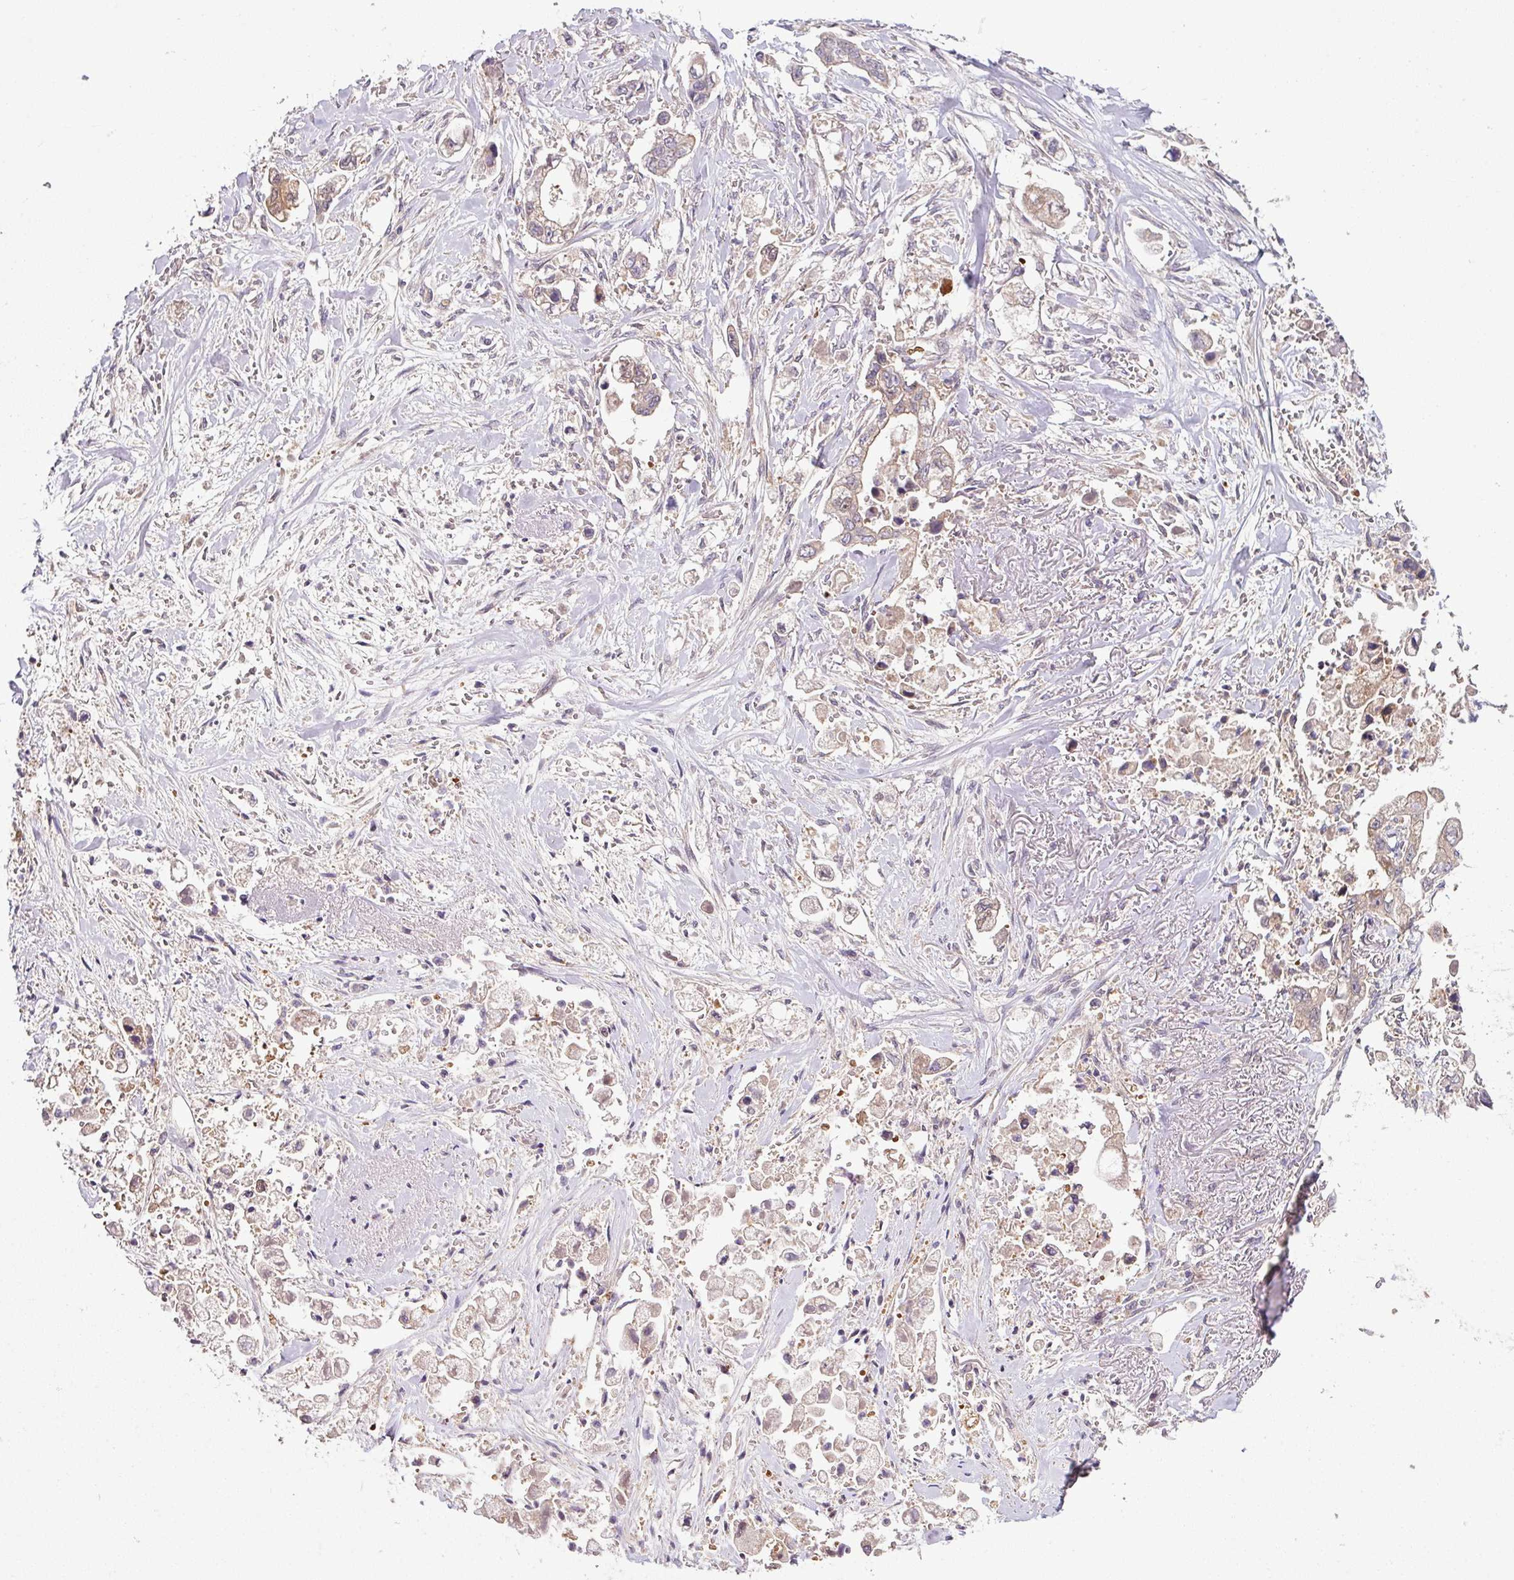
{"staining": {"intensity": "weak", "quantity": "25%-75%", "location": "cytoplasmic/membranous"}, "tissue": "stomach cancer", "cell_type": "Tumor cells", "image_type": "cancer", "snomed": [{"axis": "morphology", "description": "Adenocarcinoma, NOS"}, {"axis": "topography", "description": "Stomach"}], "caption": "Stomach cancer stained with DAB immunohistochemistry displays low levels of weak cytoplasmic/membranous positivity in about 25%-75% of tumor cells. (DAB (3,3'-diaminobenzidine) IHC, brown staining for protein, blue staining for nuclei).", "gene": "SLAMF6", "patient": {"sex": "male", "age": 62}}